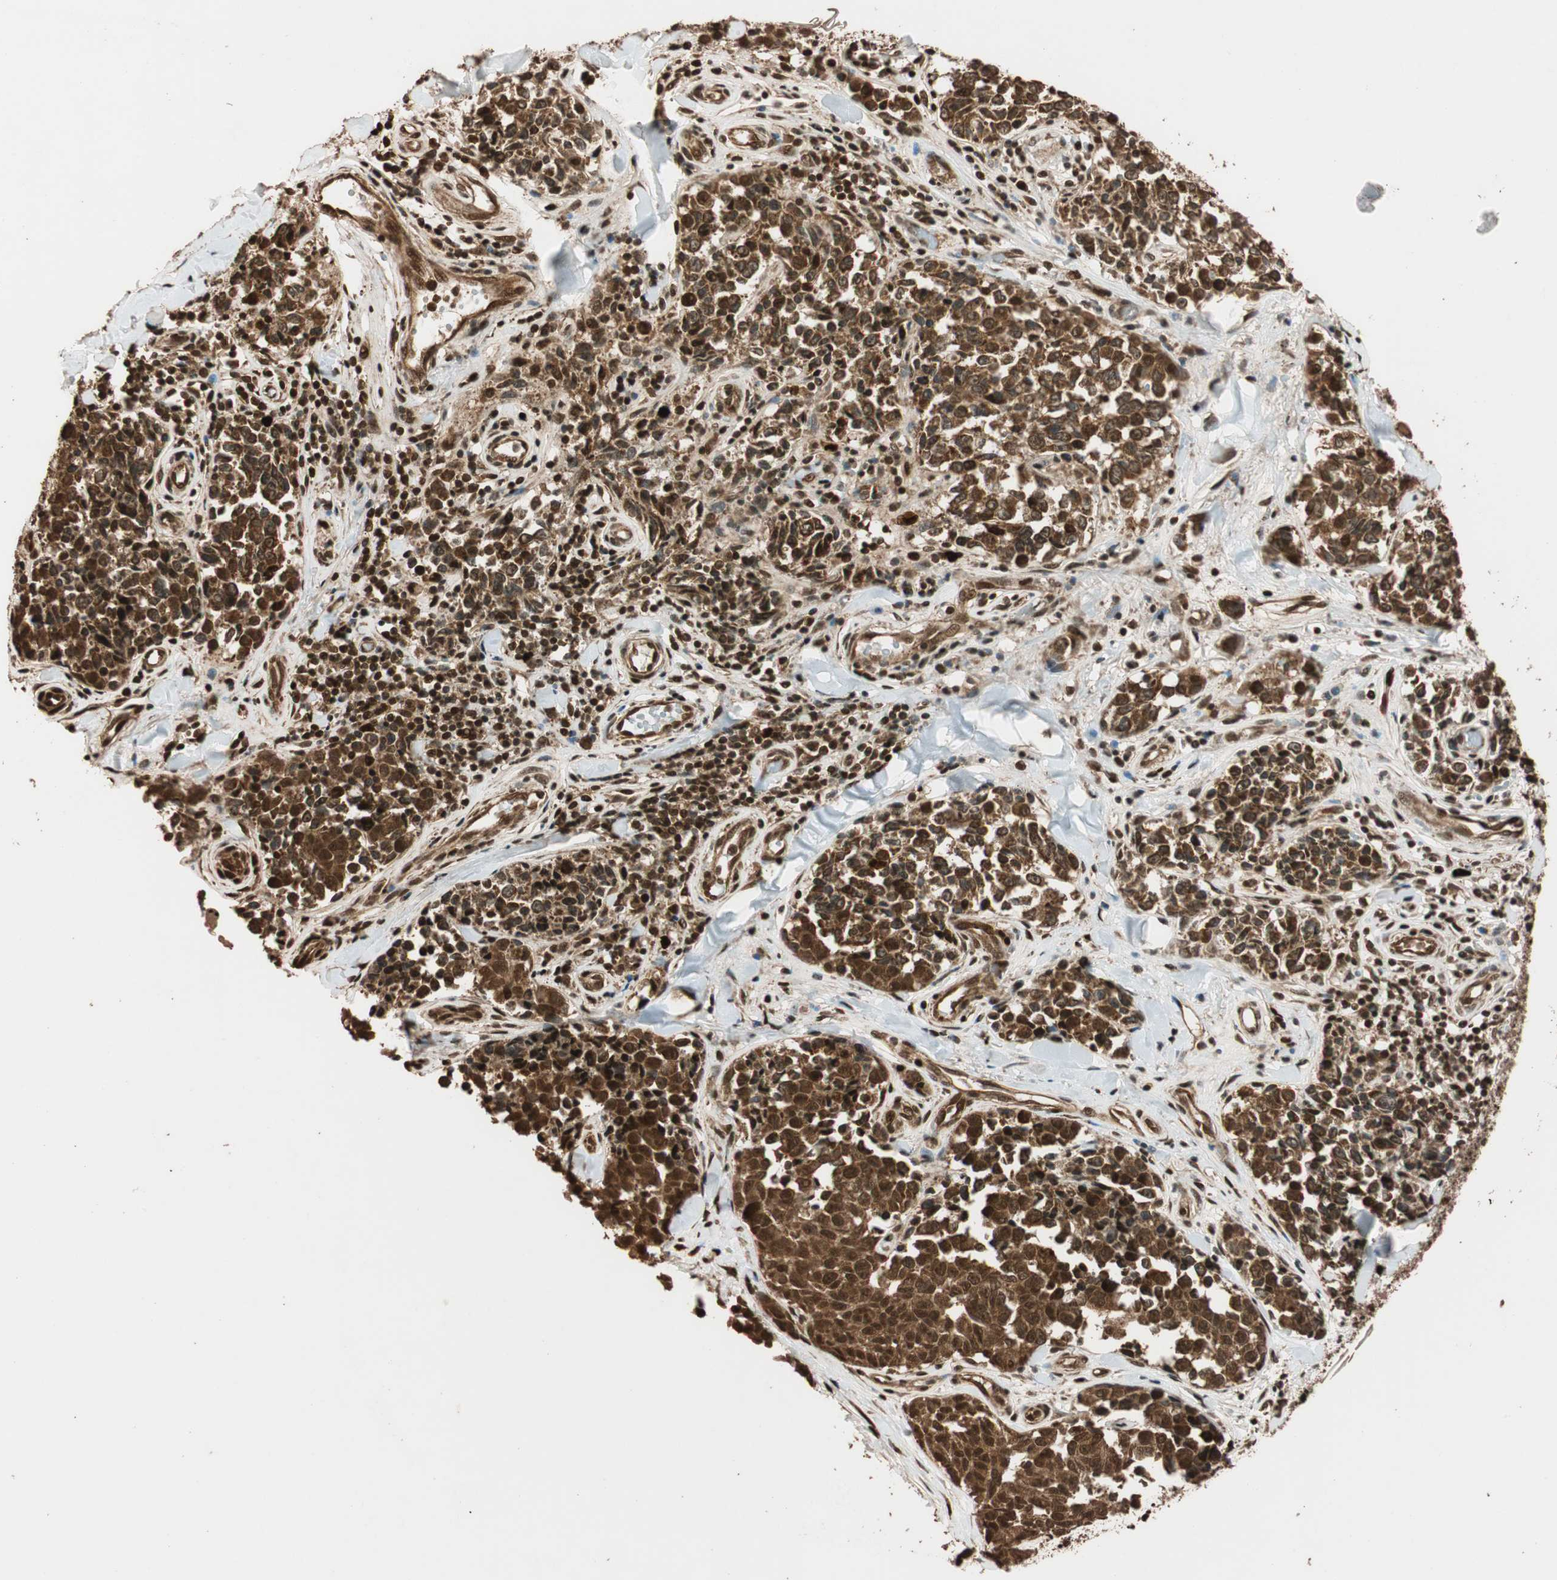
{"staining": {"intensity": "strong", "quantity": ">75%", "location": "cytoplasmic/membranous,nuclear"}, "tissue": "melanoma", "cell_type": "Tumor cells", "image_type": "cancer", "snomed": [{"axis": "morphology", "description": "Malignant melanoma, NOS"}, {"axis": "topography", "description": "Skin"}], "caption": "A photomicrograph of human melanoma stained for a protein exhibits strong cytoplasmic/membranous and nuclear brown staining in tumor cells.", "gene": "ALKBH5", "patient": {"sex": "female", "age": 64}}